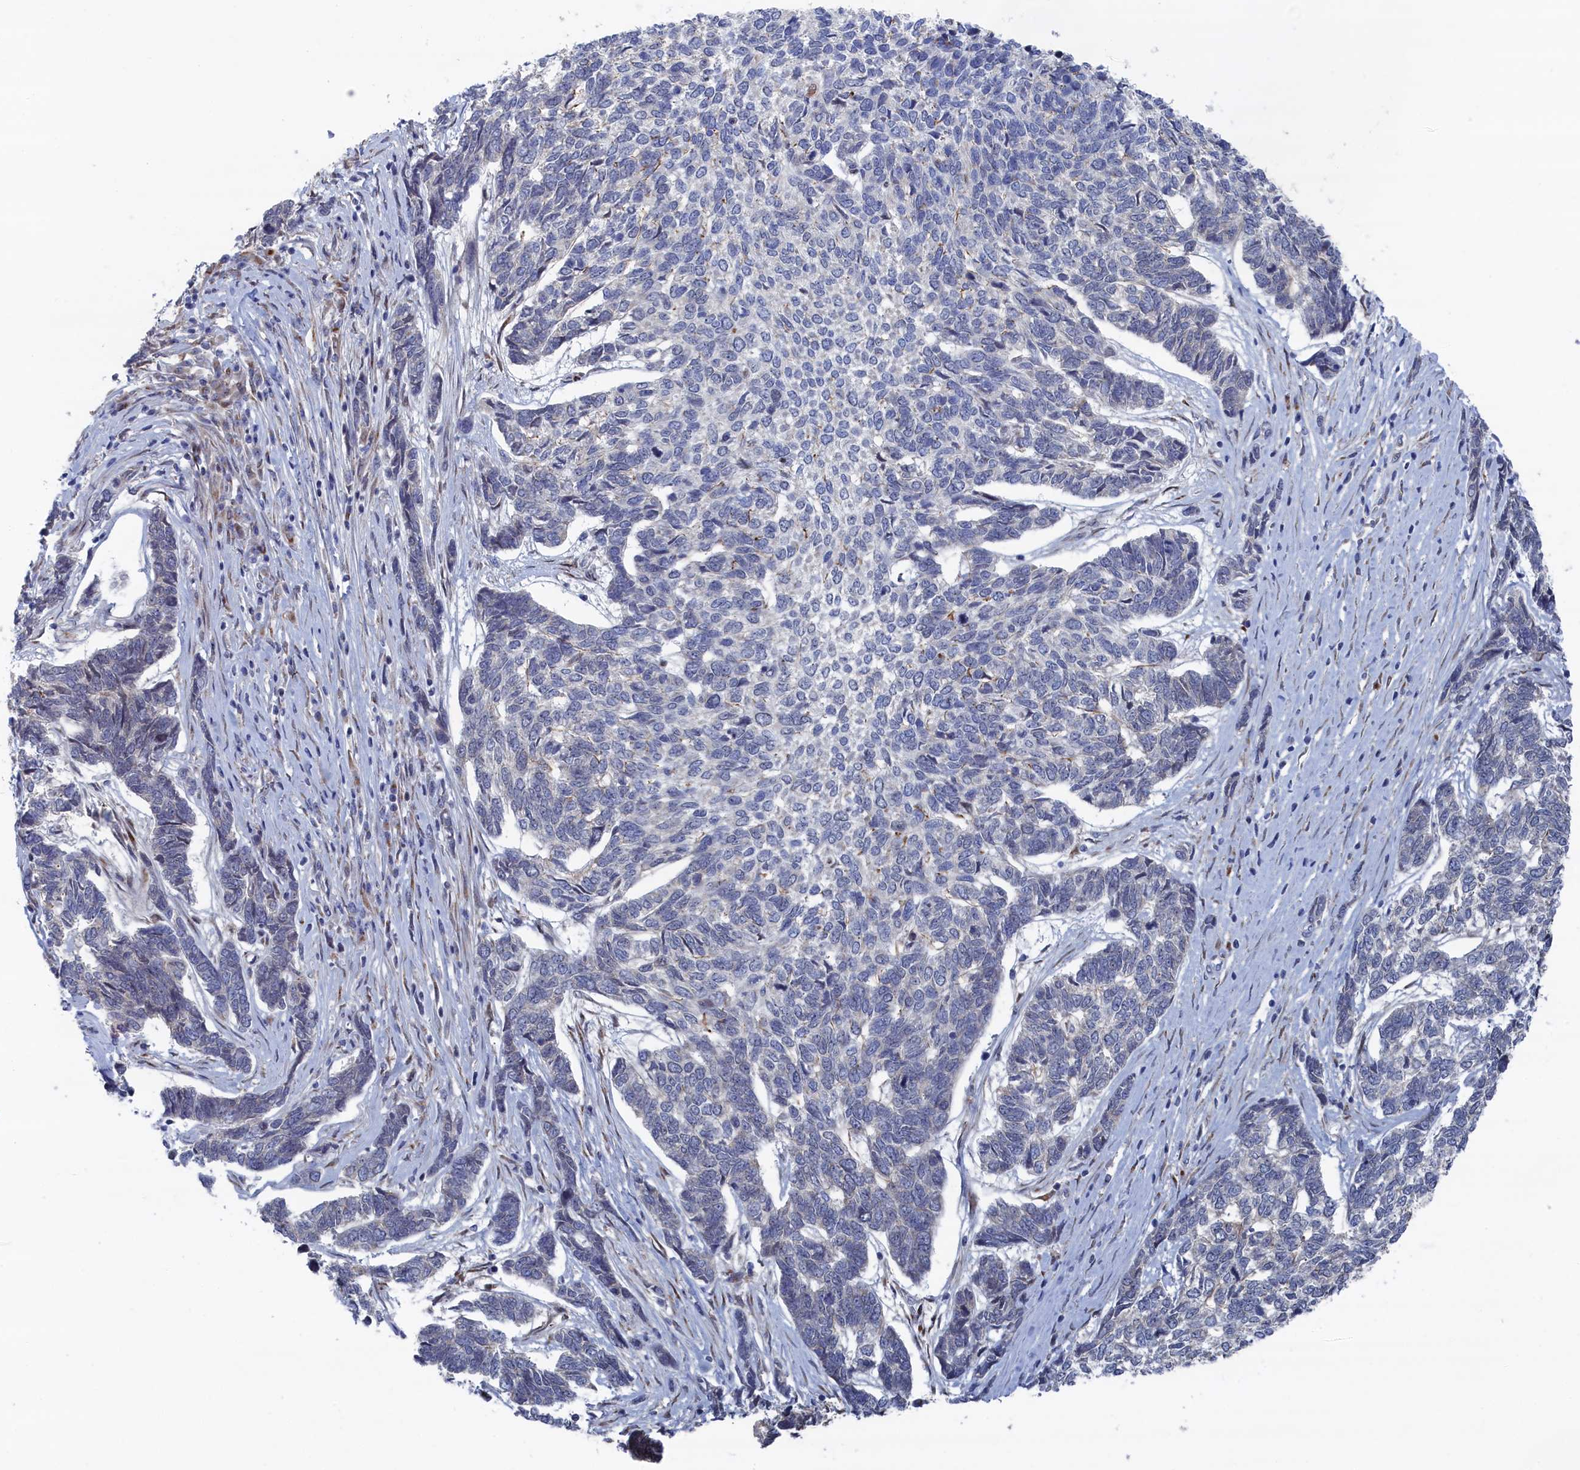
{"staining": {"intensity": "negative", "quantity": "none", "location": "none"}, "tissue": "skin cancer", "cell_type": "Tumor cells", "image_type": "cancer", "snomed": [{"axis": "morphology", "description": "Basal cell carcinoma"}, {"axis": "topography", "description": "Skin"}], "caption": "This is a image of immunohistochemistry (IHC) staining of basal cell carcinoma (skin), which shows no staining in tumor cells.", "gene": "IRX1", "patient": {"sex": "female", "age": 65}}